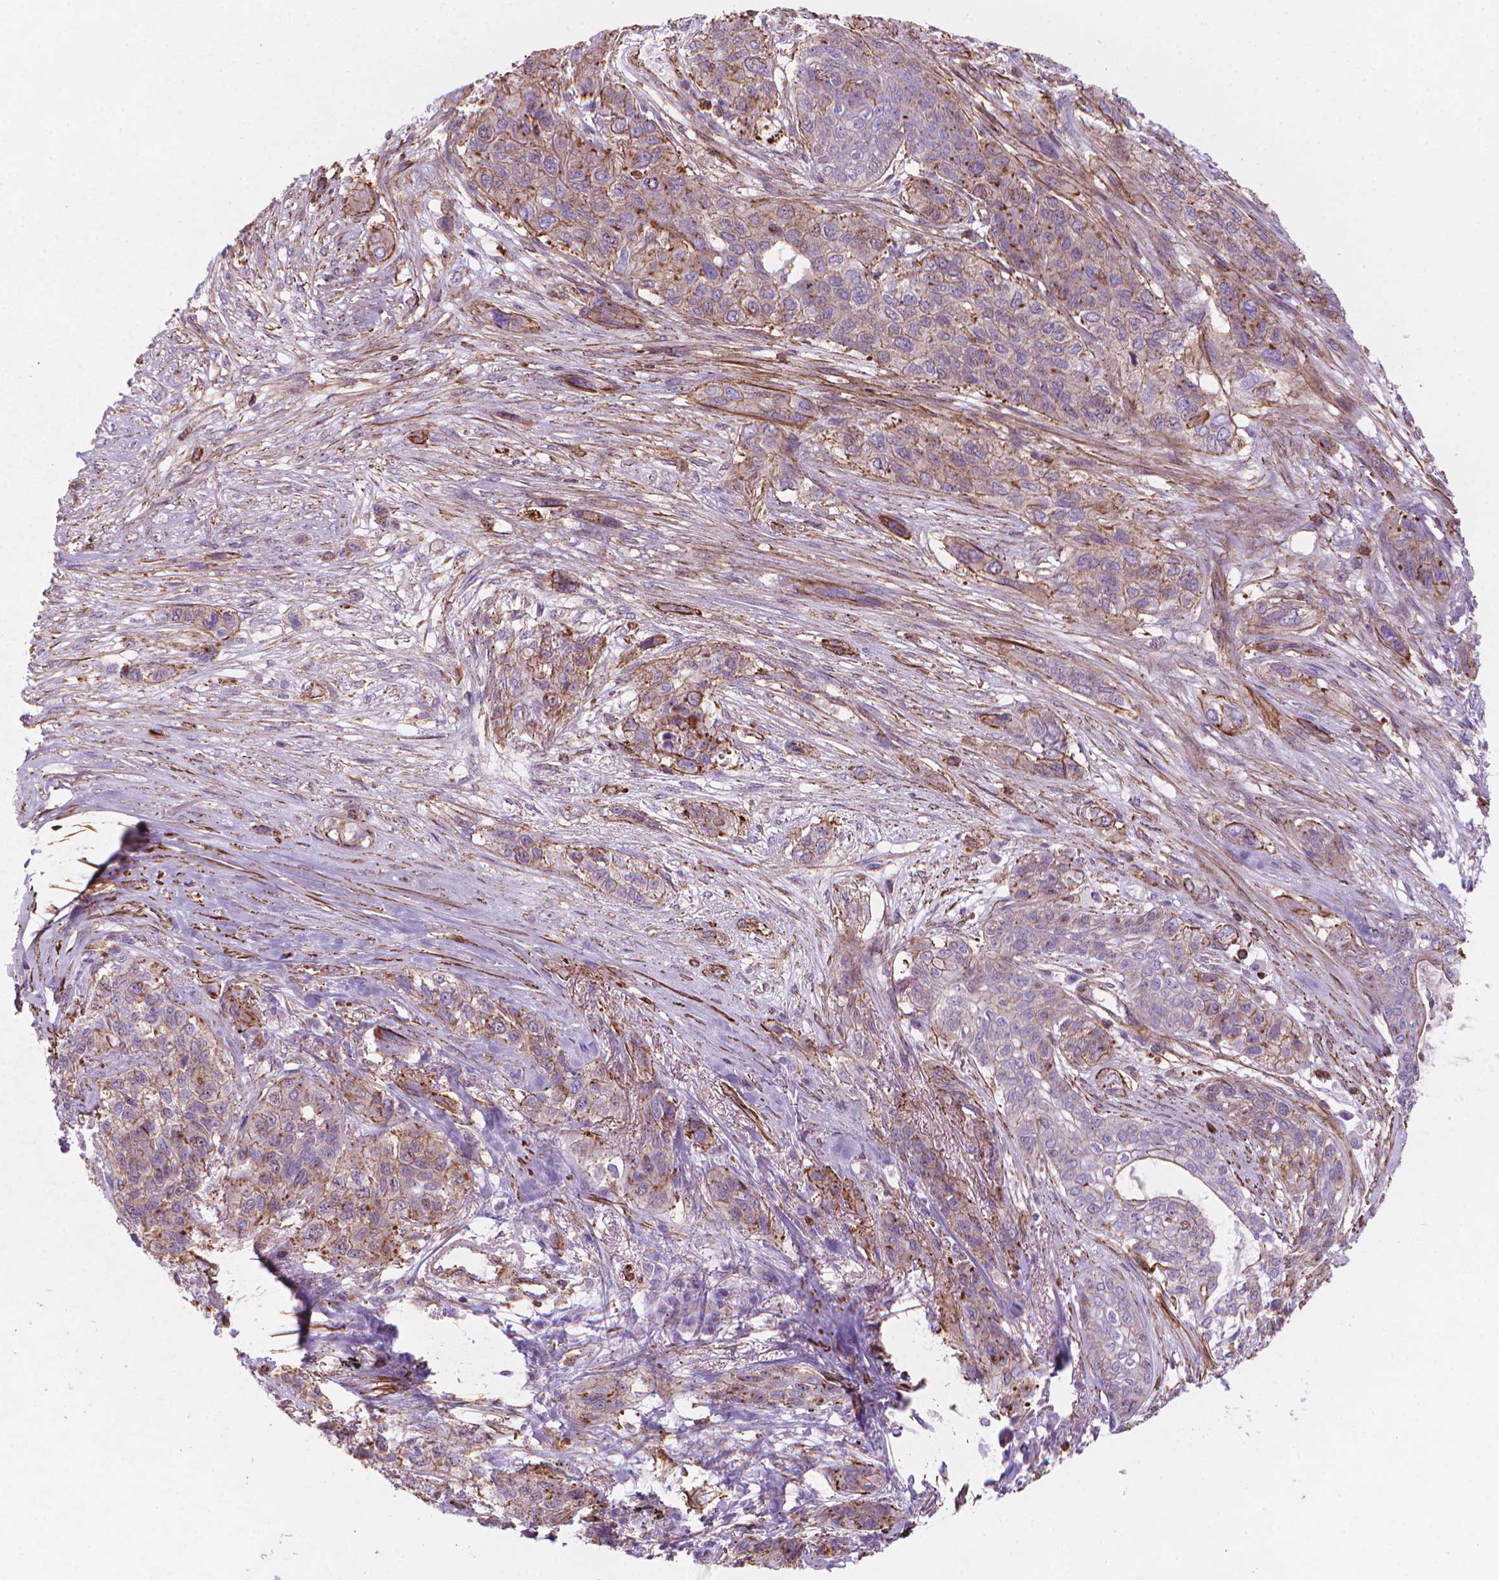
{"staining": {"intensity": "moderate", "quantity": "<25%", "location": "cytoplasmic/membranous"}, "tissue": "lung cancer", "cell_type": "Tumor cells", "image_type": "cancer", "snomed": [{"axis": "morphology", "description": "Squamous cell carcinoma, NOS"}, {"axis": "topography", "description": "Lung"}], "caption": "Immunohistochemistry photomicrograph of neoplastic tissue: human lung cancer stained using immunohistochemistry (IHC) exhibits low levels of moderate protein expression localized specifically in the cytoplasmic/membranous of tumor cells, appearing as a cytoplasmic/membranous brown color.", "gene": "PATJ", "patient": {"sex": "female", "age": 70}}